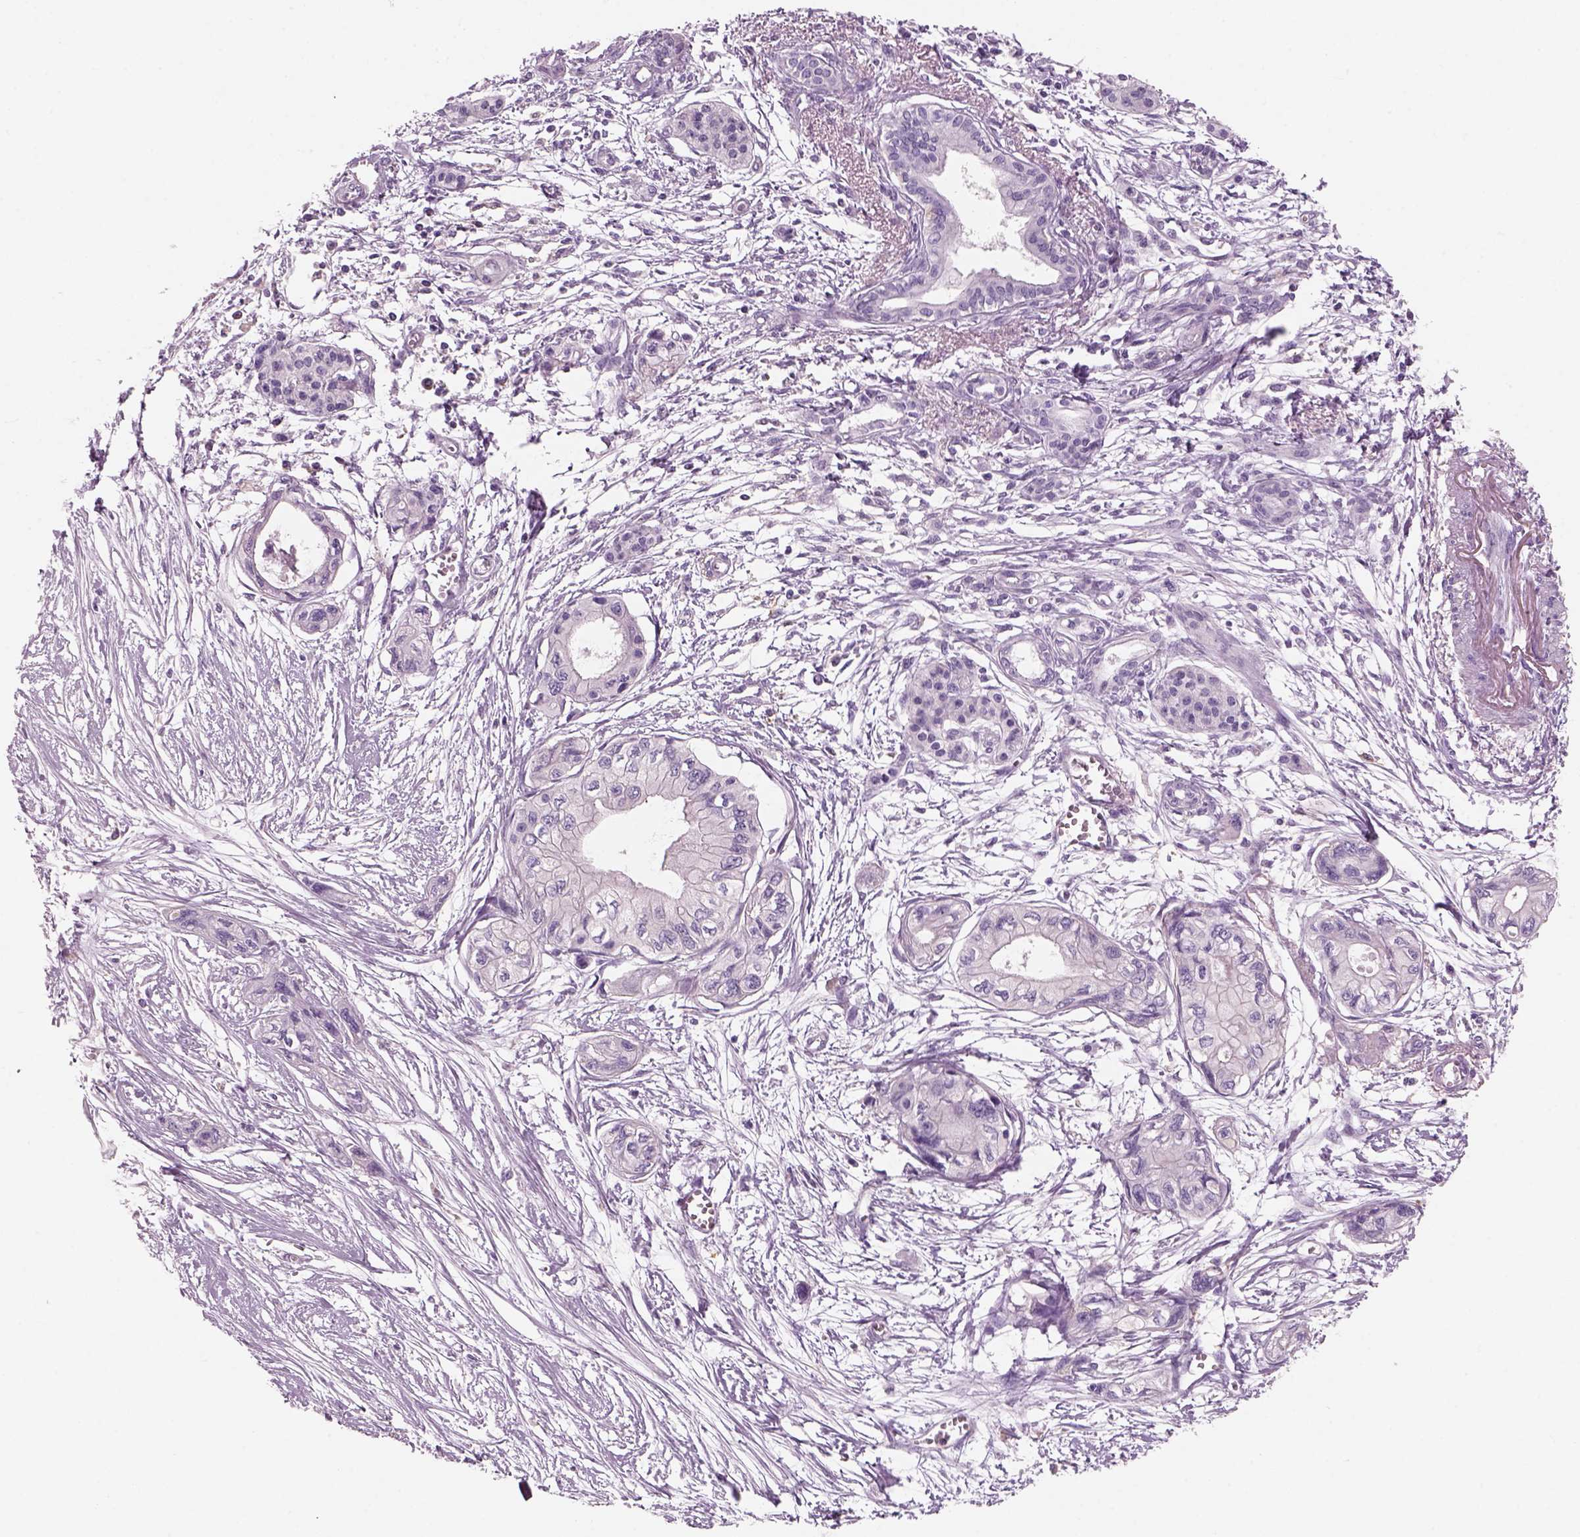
{"staining": {"intensity": "negative", "quantity": "none", "location": "none"}, "tissue": "pancreatic cancer", "cell_type": "Tumor cells", "image_type": "cancer", "snomed": [{"axis": "morphology", "description": "Adenocarcinoma, NOS"}, {"axis": "topography", "description": "Pancreas"}], "caption": "Tumor cells show no significant protein positivity in pancreatic cancer.", "gene": "SLC1A7", "patient": {"sex": "female", "age": 76}}